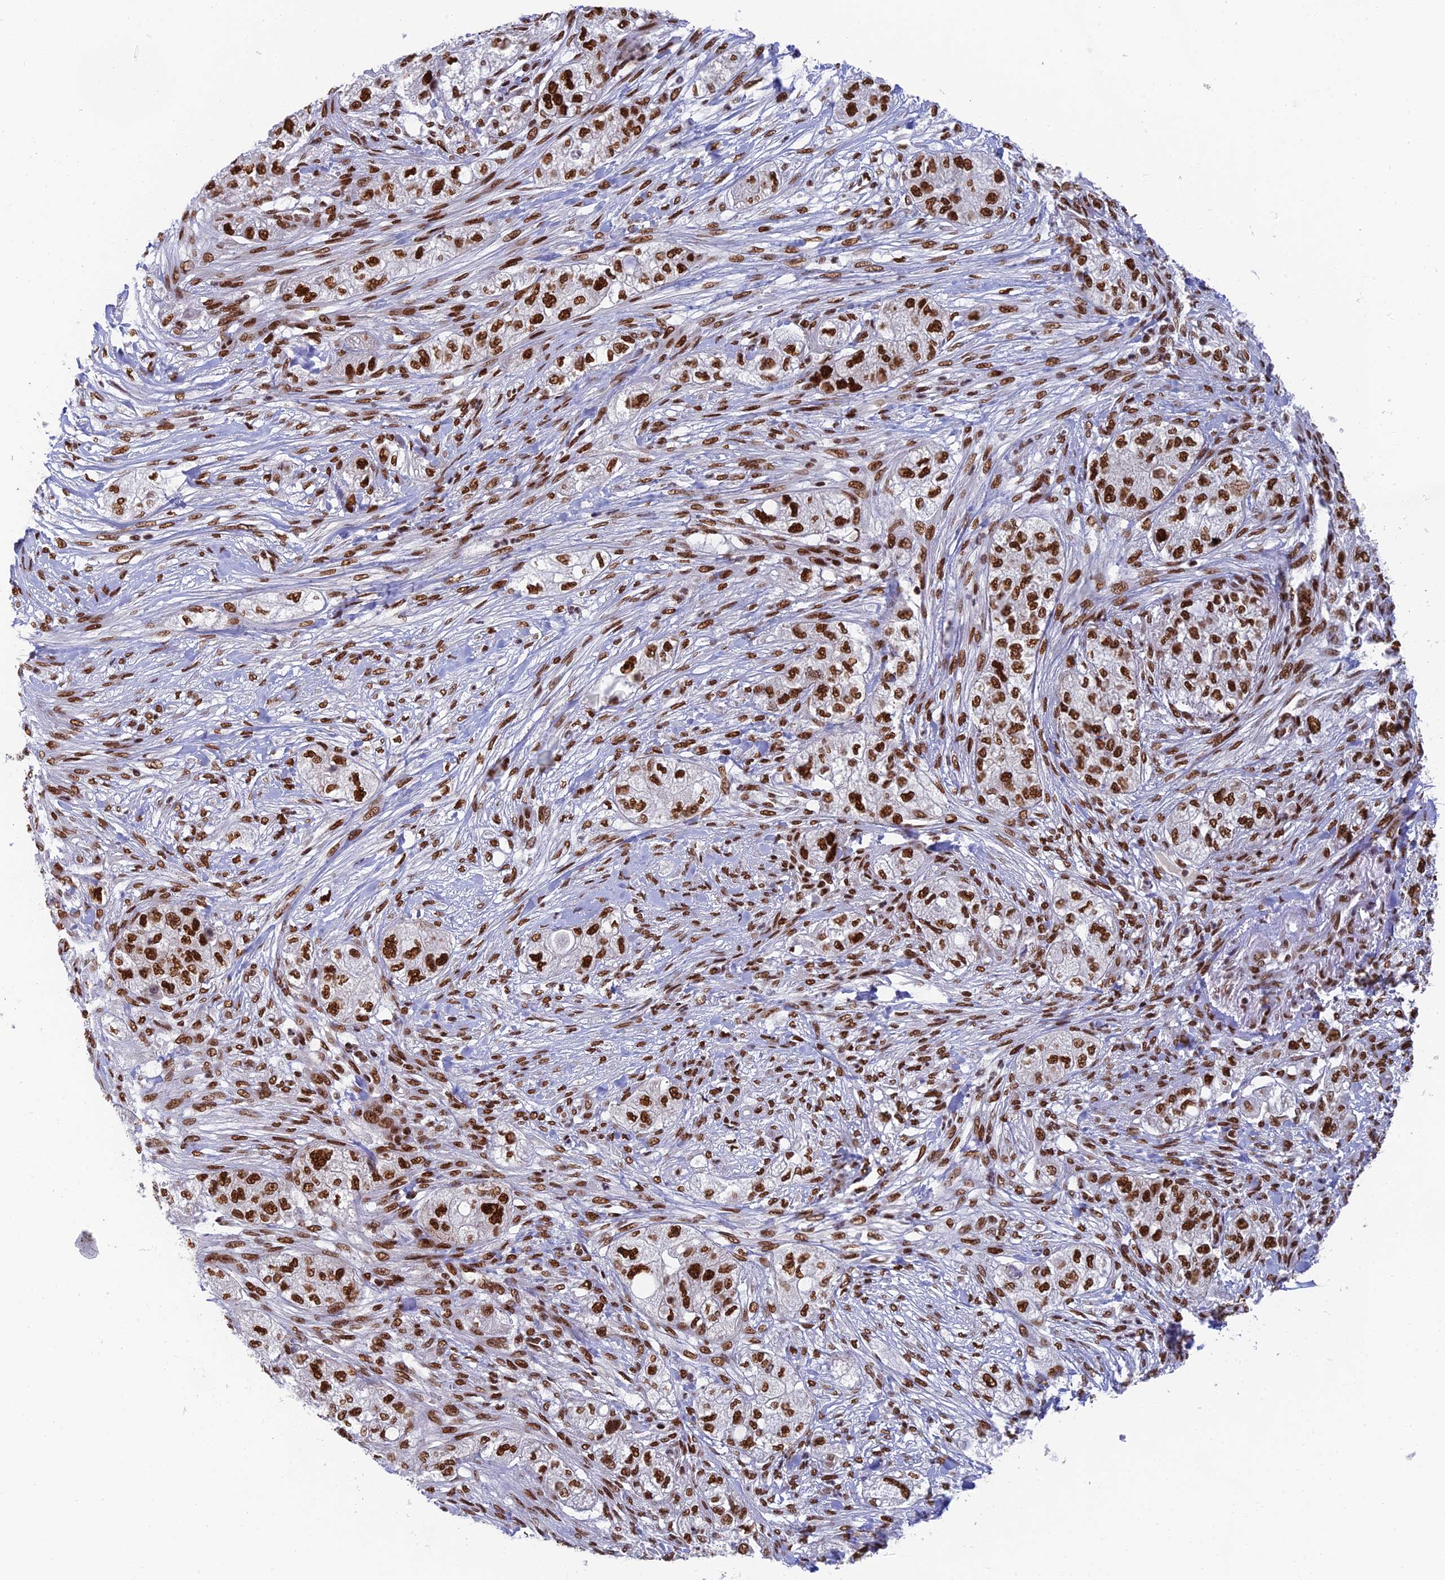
{"staining": {"intensity": "strong", "quantity": ">75%", "location": "nuclear"}, "tissue": "pancreatic cancer", "cell_type": "Tumor cells", "image_type": "cancer", "snomed": [{"axis": "morphology", "description": "Adenocarcinoma, NOS"}, {"axis": "topography", "description": "Pancreas"}], "caption": "About >75% of tumor cells in pancreatic cancer reveal strong nuclear protein staining as visualized by brown immunohistochemical staining.", "gene": "EEF1AKMT3", "patient": {"sex": "female", "age": 78}}